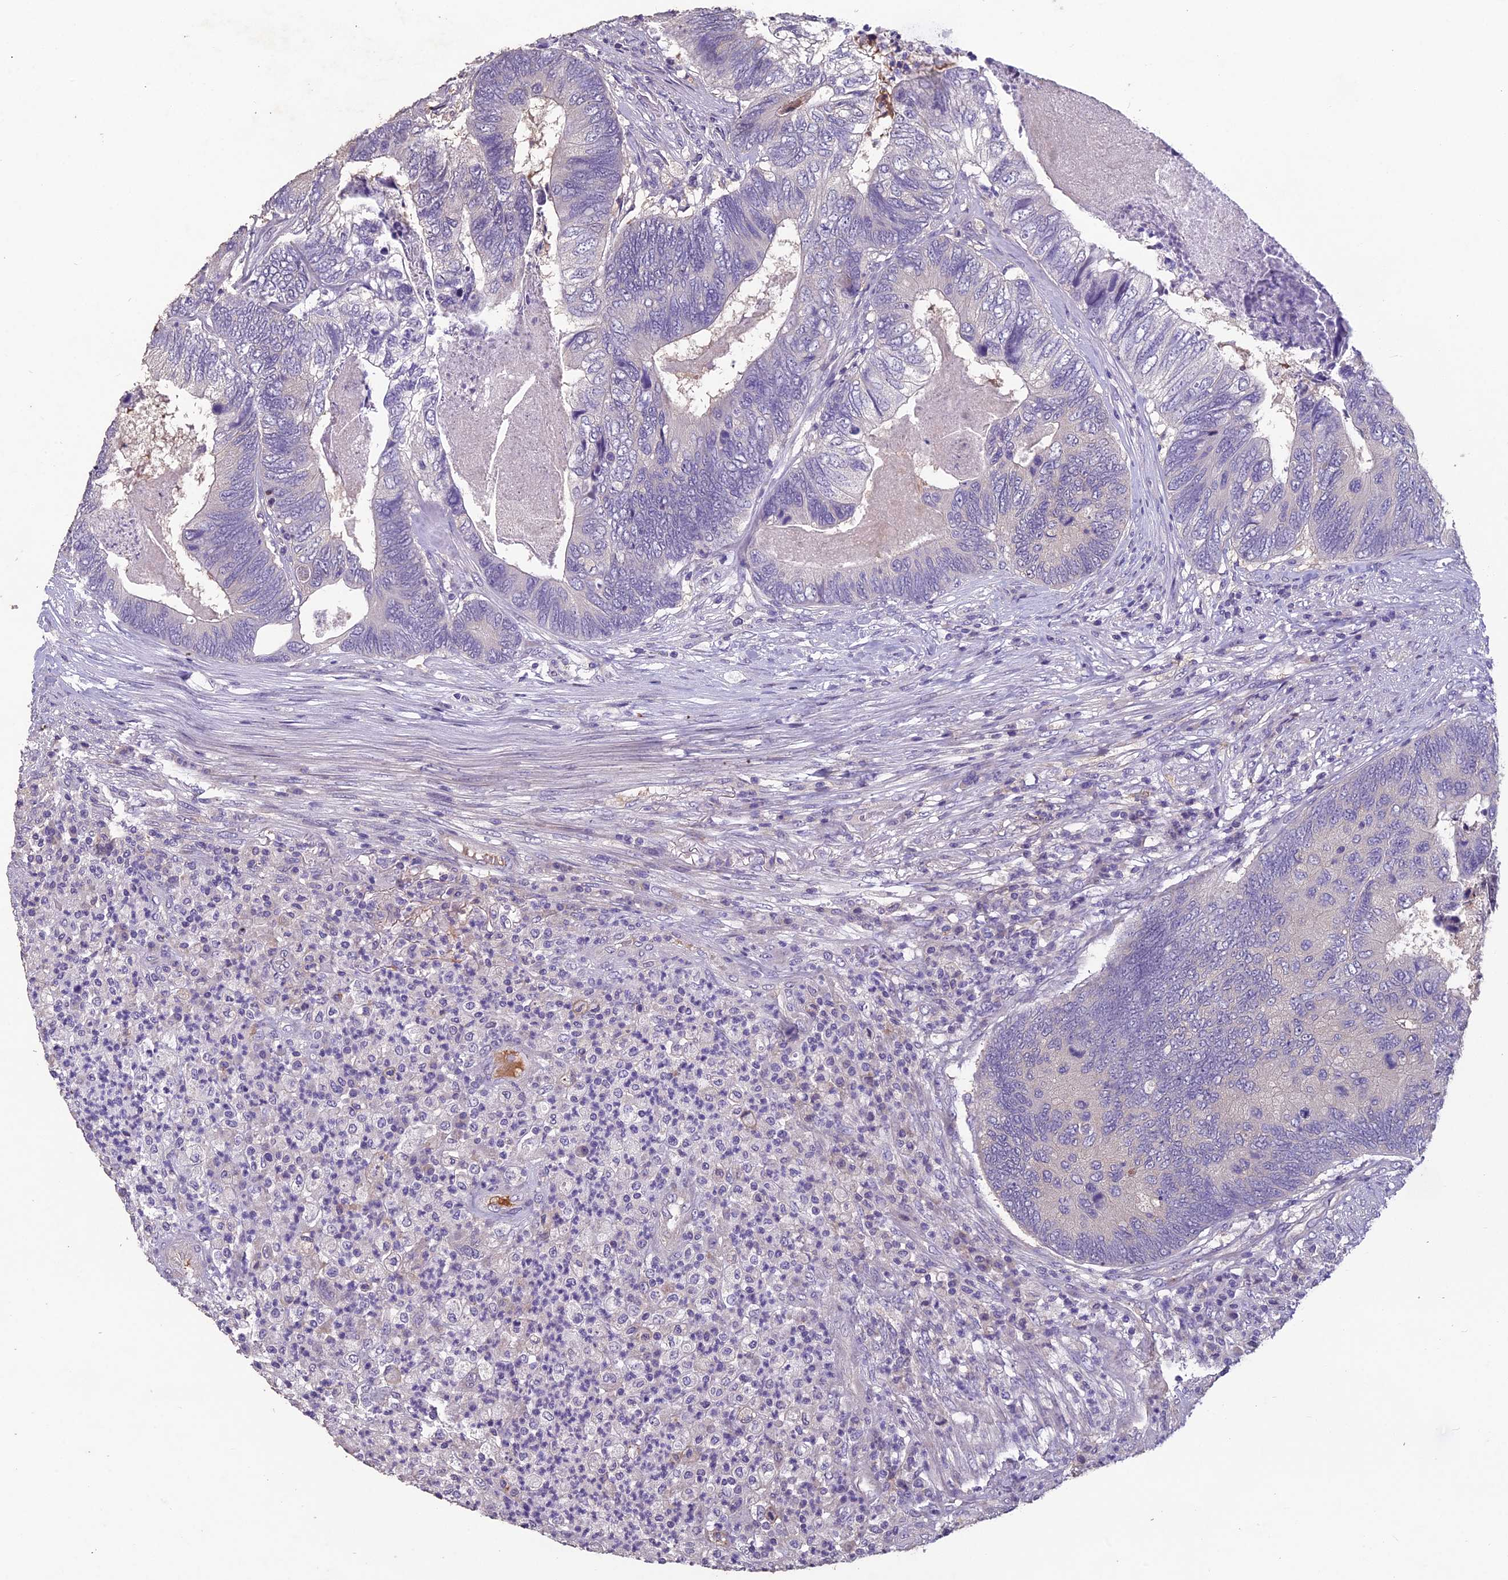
{"staining": {"intensity": "negative", "quantity": "none", "location": "none"}, "tissue": "colorectal cancer", "cell_type": "Tumor cells", "image_type": "cancer", "snomed": [{"axis": "morphology", "description": "Adenocarcinoma, NOS"}, {"axis": "topography", "description": "Colon"}], "caption": "Tumor cells are negative for protein expression in human colorectal cancer (adenocarcinoma). The staining was performed using DAB to visualize the protein expression in brown, while the nuclei were stained in blue with hematoxylin (Magnification: 20x).", "gene": "CEACAM16", "patient": {"sex": "female", "age": 67}}